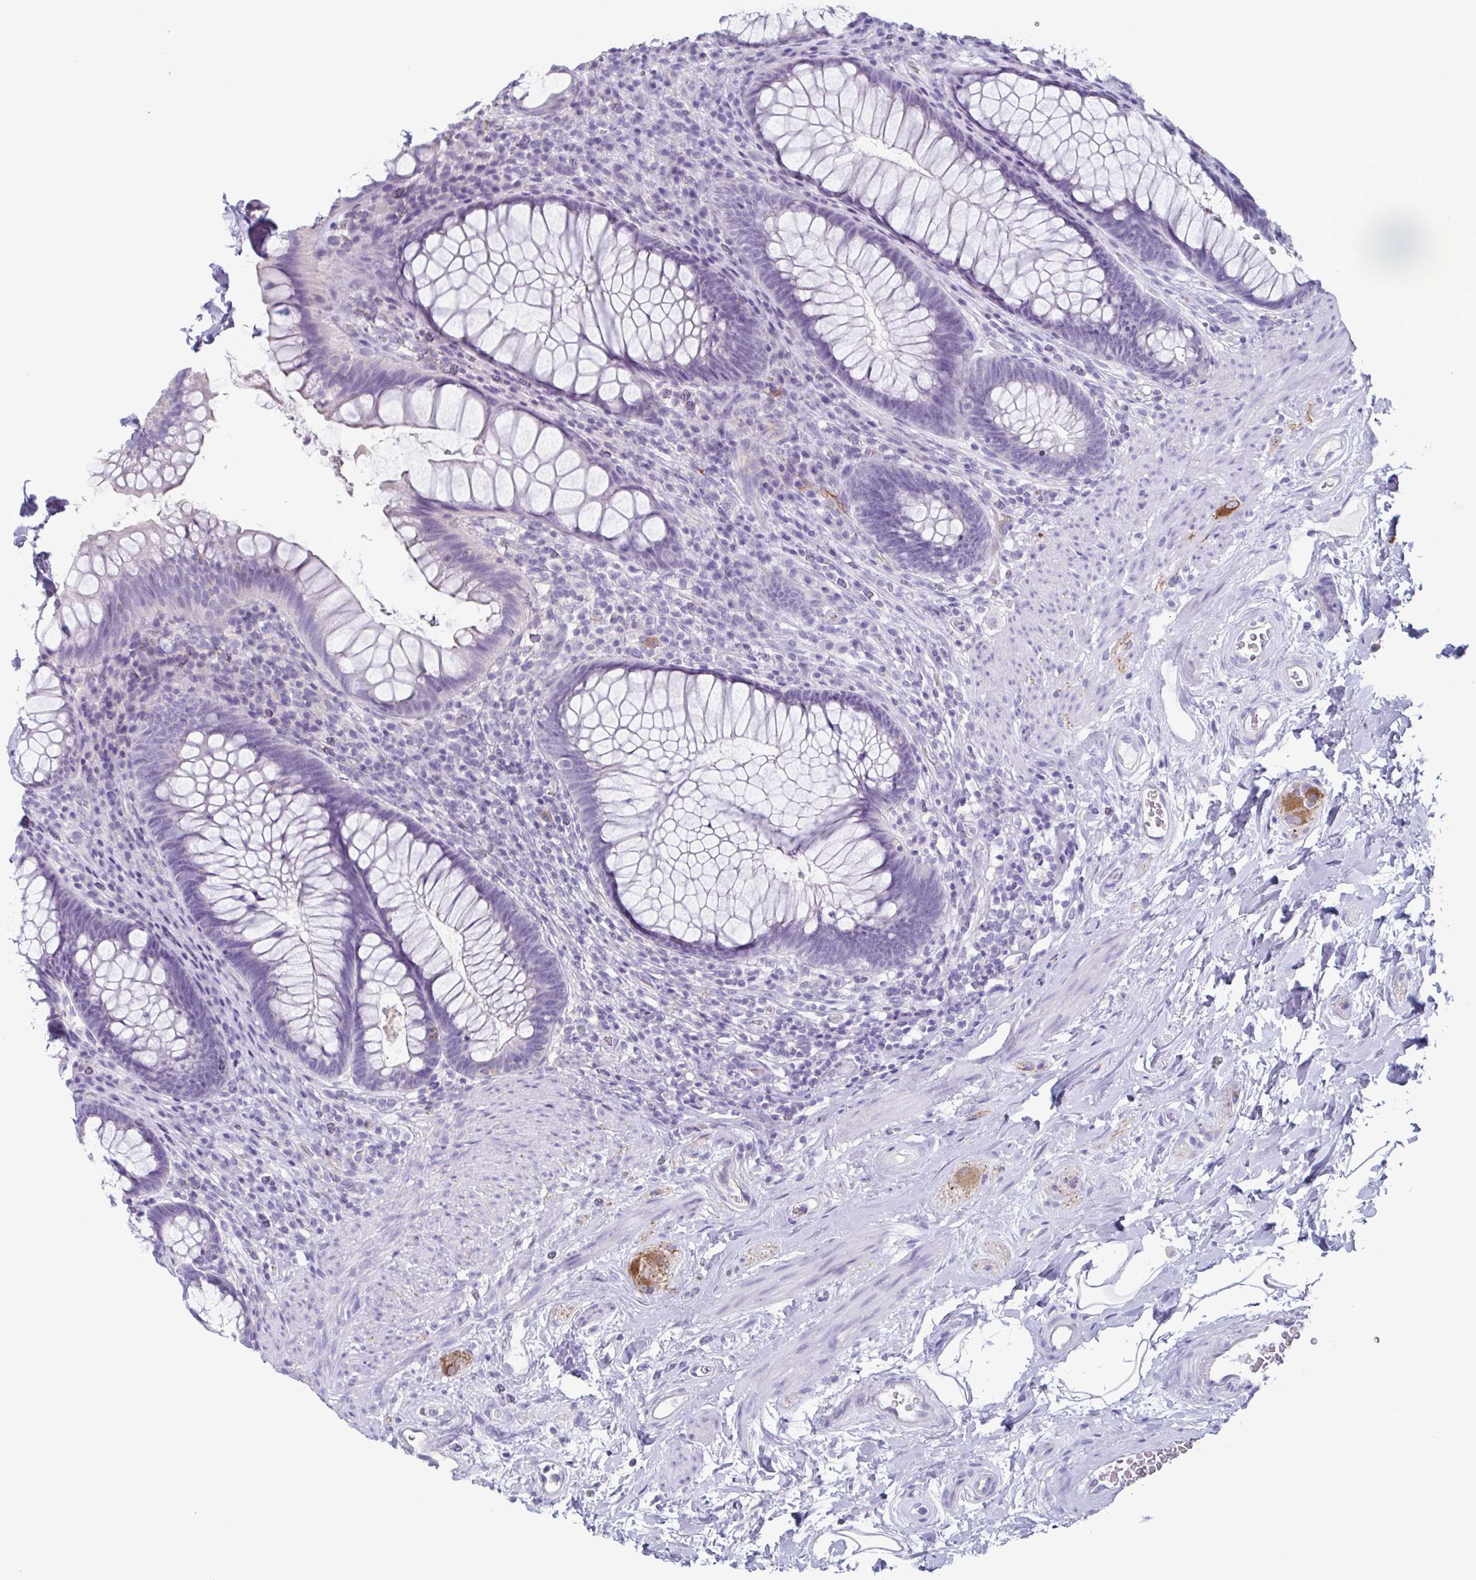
{"staining": {"intensity": "negative", "quantity": "none", "location": "none"}, "tissue": "rectum", "cell_type": "Glandular cells", "image_type": "normal", "snomed": [{"axis": "morphology", "description": "Normal tissue, NOS"}, {"axis": "topography", "description": "Smooth muscle"}, {"axis": "topography", "description": "Rectum"}], "caption": "Rectum was stained to show a protein in brown. There is no significant staining in glandular cells.", "gene": "BPI", "patient": {"sex": "male", "age": 53}}